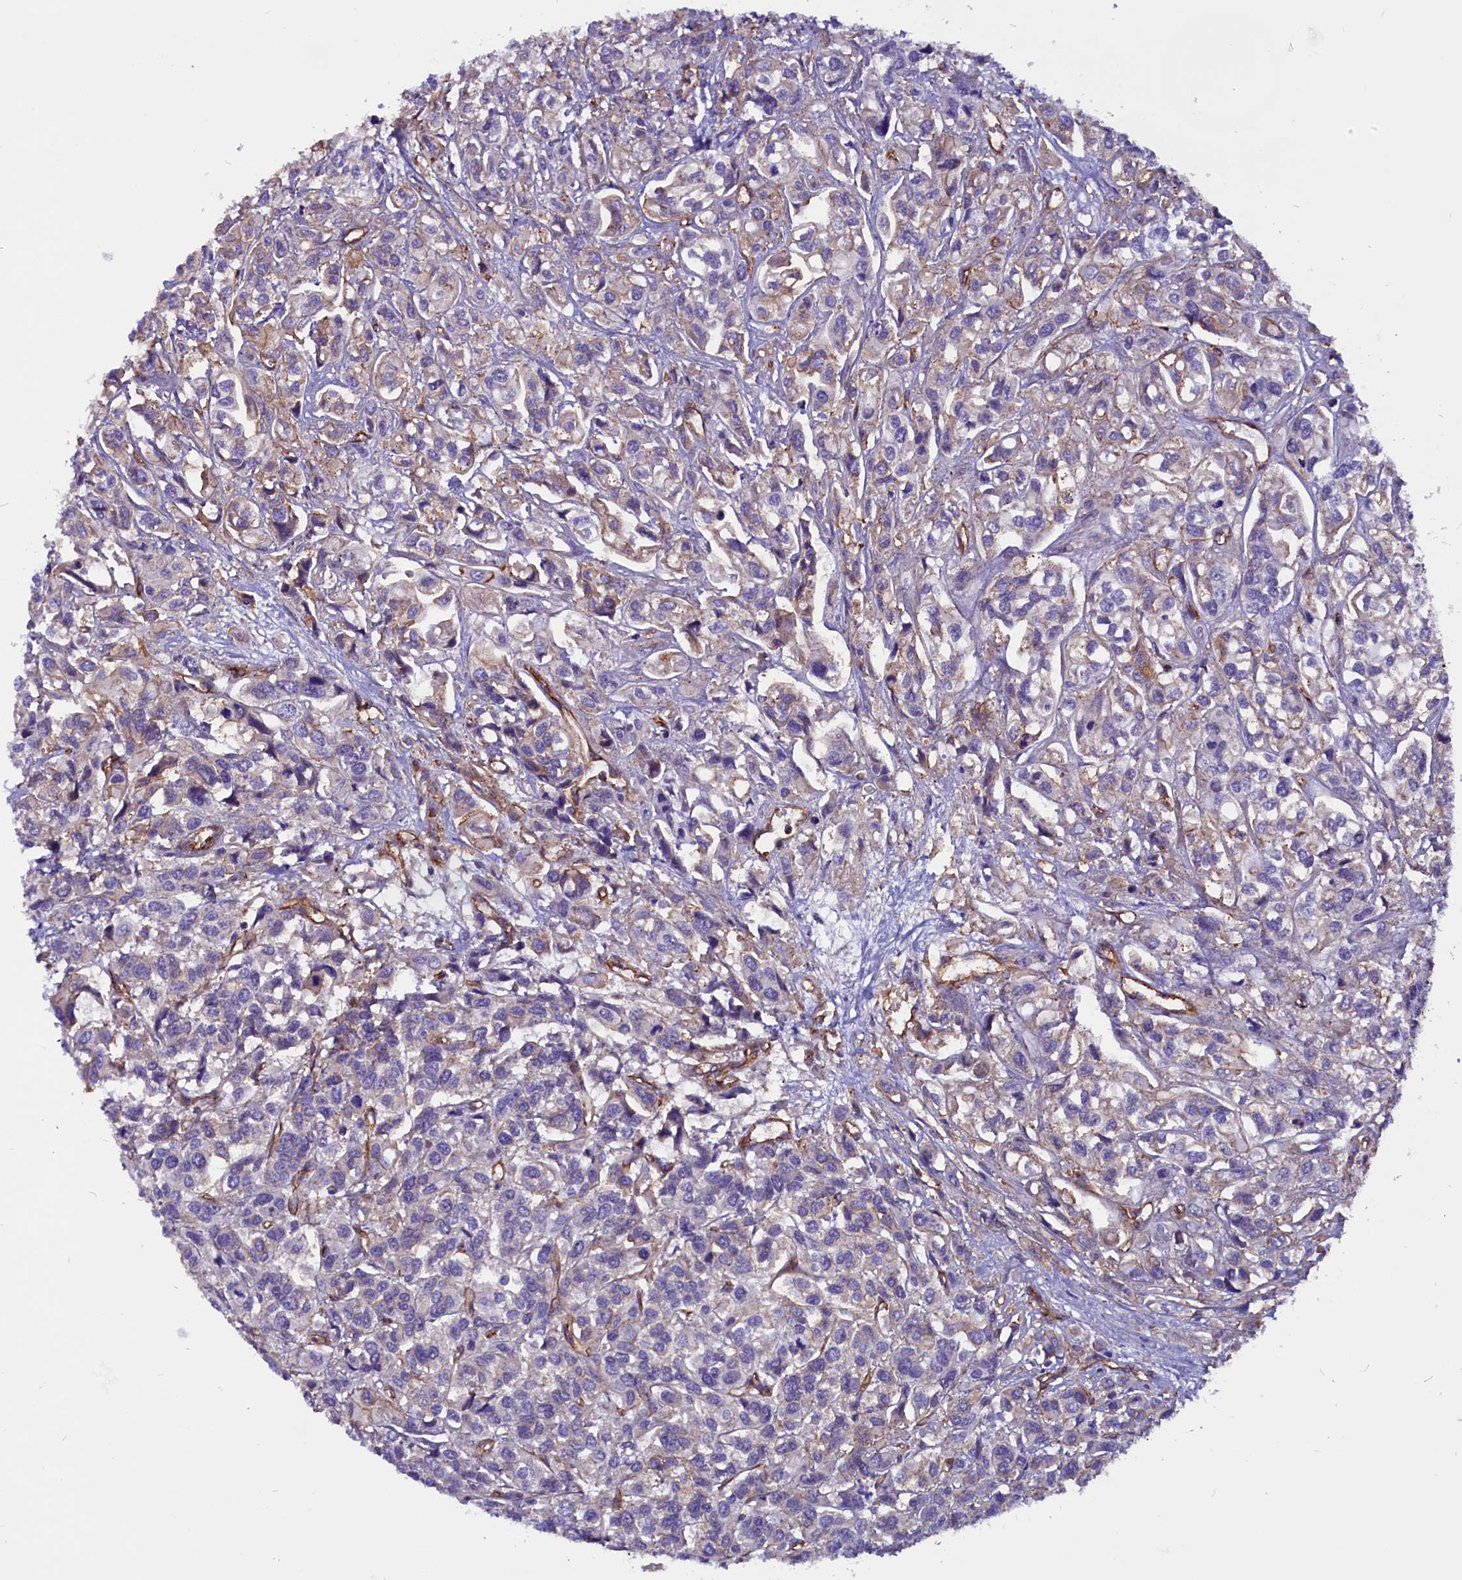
{"staining": {"intensity": "negative", "quantity": "none", "location": "none"}, "tissue": "urothelial cancer", "cell_type": "Tumor cells", "image_type": "cancer", "snomed": [{"axis": "morphology", "description": "Urothelial carcinoma, High grade"}, {"axis": "topography", "description": "Urinary bladder"}], "caption": "DAB immunohistochemical staining of urothelial cancer shows no significant positivity in tumor cells. Nuclei are stained in blue.", "gene": "ZNF749", "patient": {"sex": "male", "age": 67}}